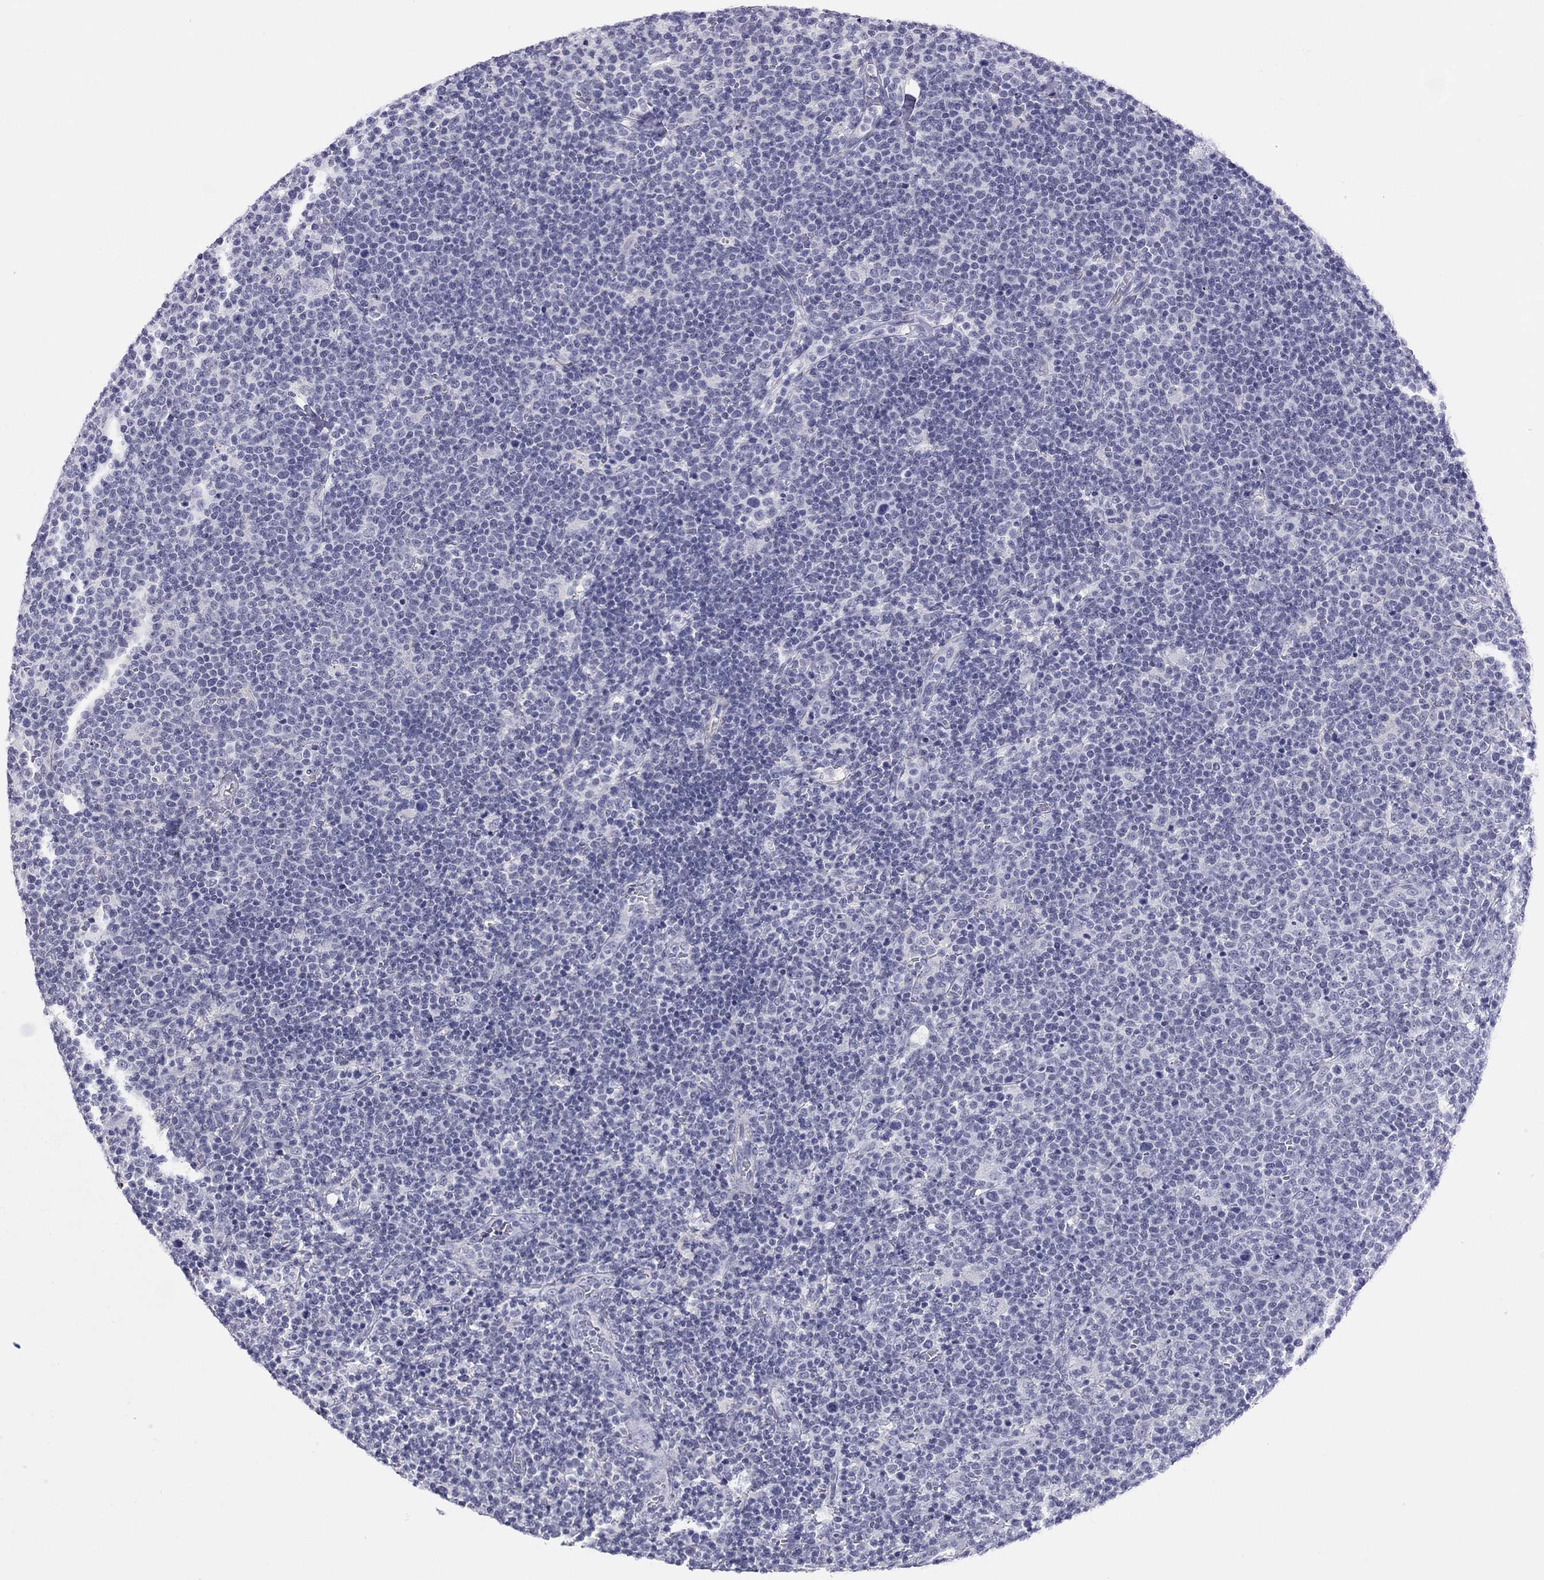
{"staining": {"intensity": "negative", "quantity": "none", "location": "none"}, "tissue": "lymphoma", "cell_type": "Tumor cells", "image_type": "cancer", "snomed": [{"axis": "morphology", "description": "Malignant lymphoma, non-Hodgkin's type, High grade"}, {"axis": "topography", "description": "Lymph node"}], "caption": "Tumor cells show no significant expression in lymphoma. (Brightfield microscopy of DAB immunohistochemistry at high magnification).", "gene": "MYMX", "patient": {"sex": "male", "age": 61}}